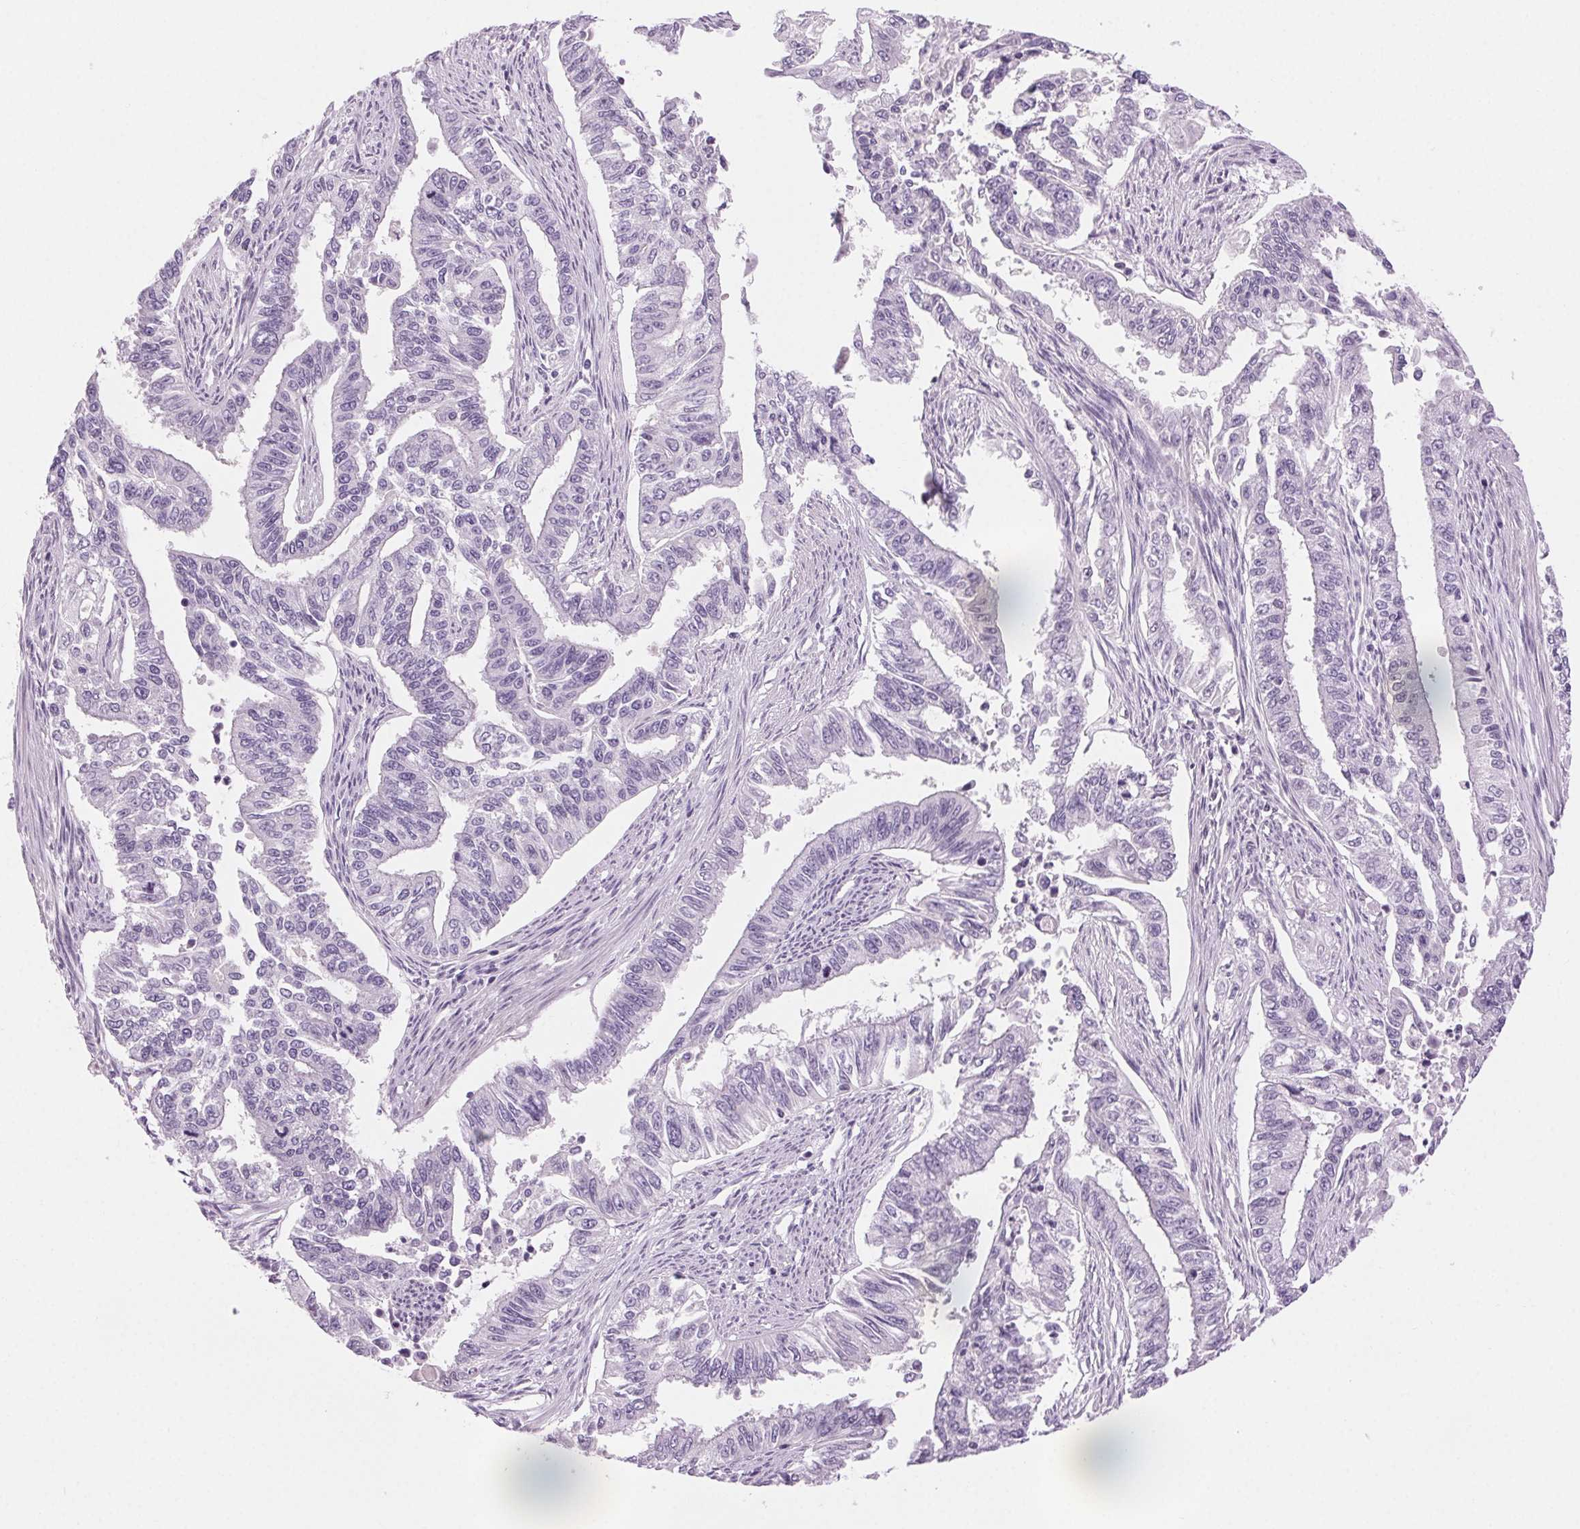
{"staining": {"intensity": "negative", "quantity": "none", "location": "none"}, "tissue": "endometrial cancer", "cell_type": "Tumor cells", "image_type": "cancer", "snomed": [{"axis": "morphology", "description": "Adenocarcinoma, NOS"}, {"axis": "topography", "description": "Uterus"}], "caption": "Protein analysis of endometrial cancer exhibits no significant expression in tumor cells.", "gene": "SLC6A19", "patient": {"sex": "female", "age": 59}}